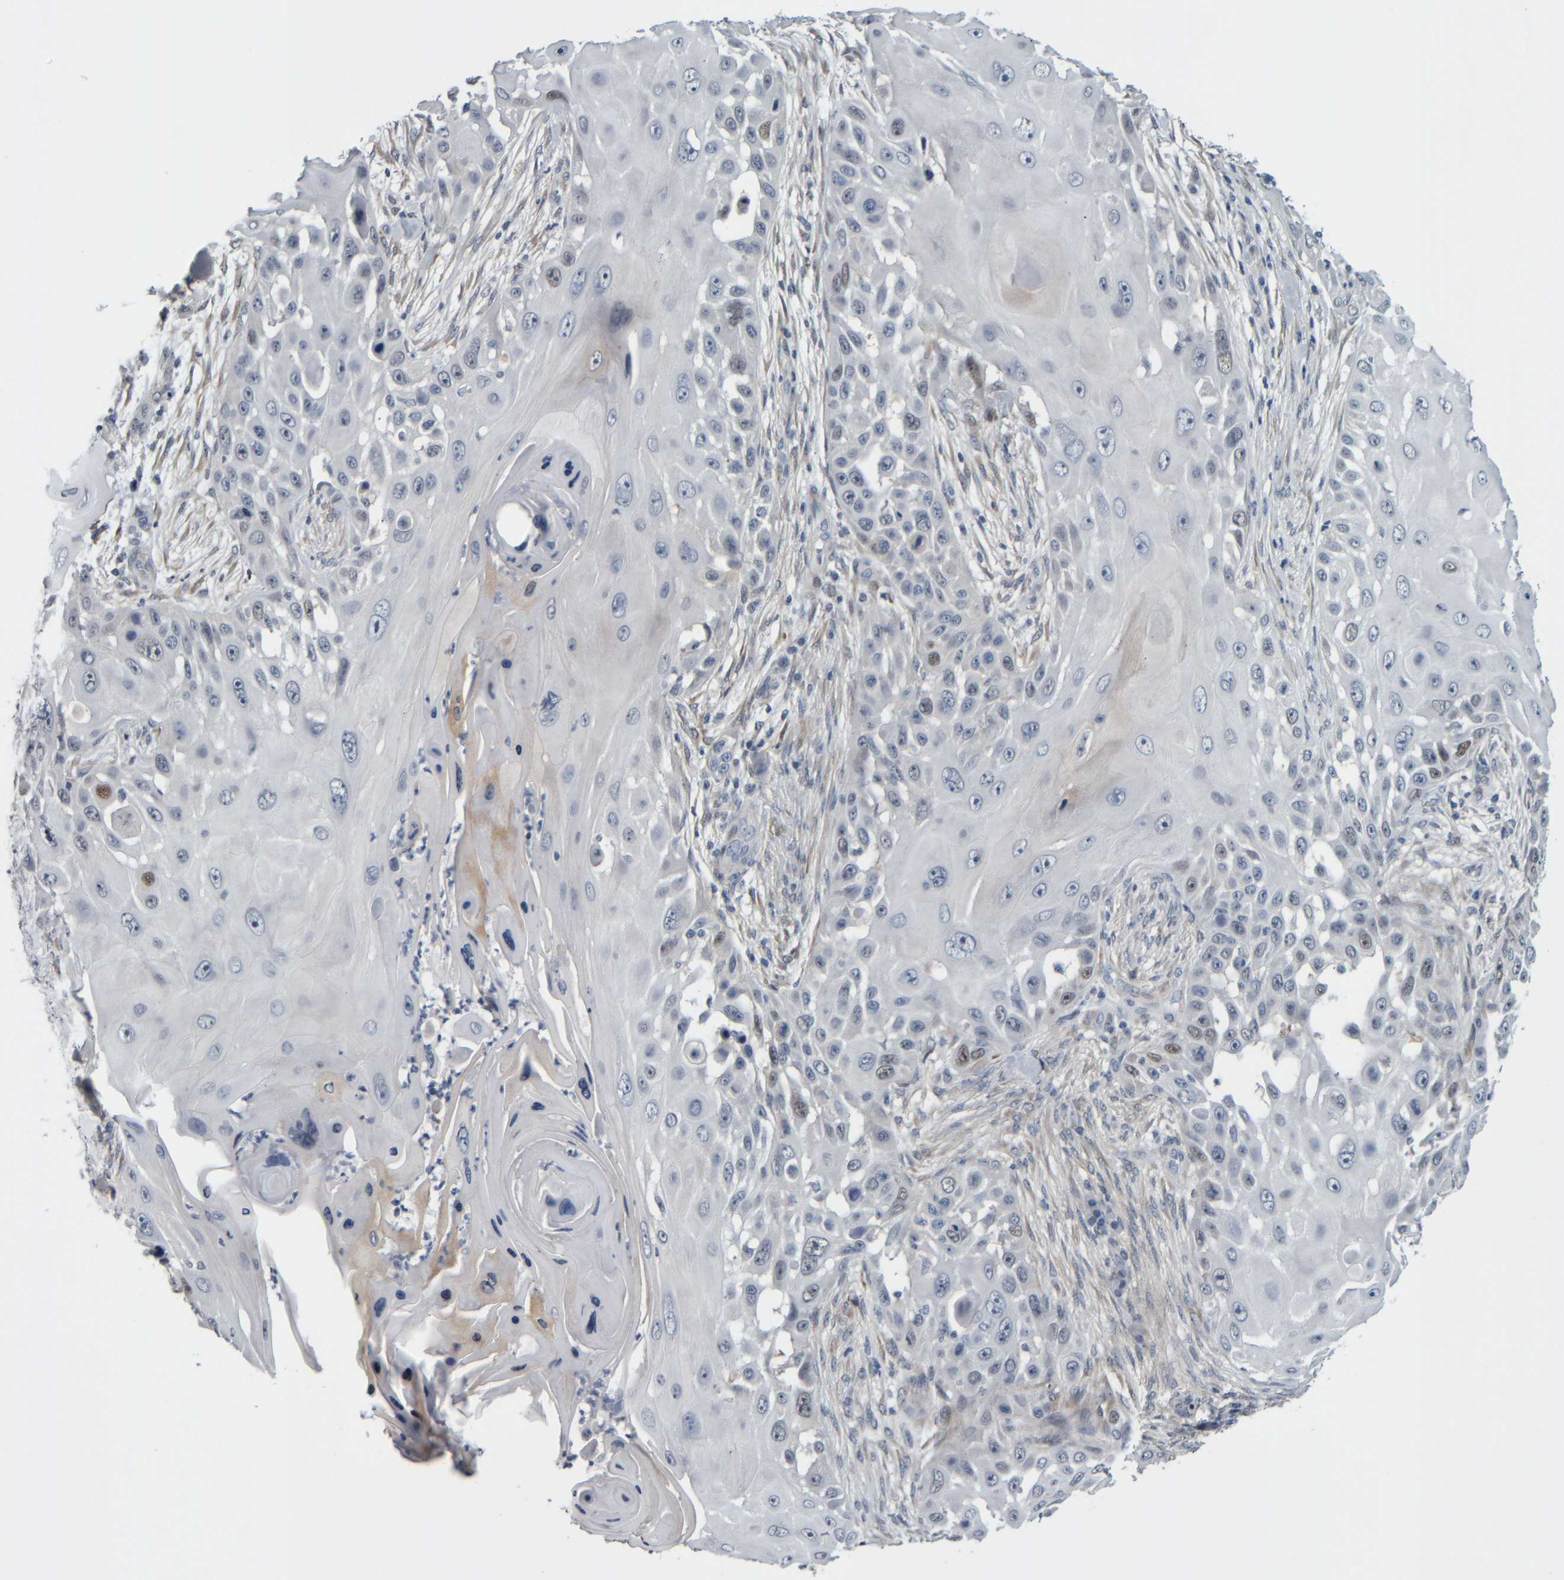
{"staining": {"intensity": "negative", "quantity": "none", "location": "none"}, "tissue": "skin cancer", "cell_type": "Tumor cells", "image_type": "cancer", "snomed": [{"axis": "morphology", "description": "Squamous cell carcinoma, NOS"}, {"axis": "topography", "description": "Skin"}], "caption": "Skin squamous cell carcinoma was stained to show a protein in brown. There is no significant positivity in tumor cells.", "gene": "COL14A1", "patient": {"sex": "female", "age": 44}}